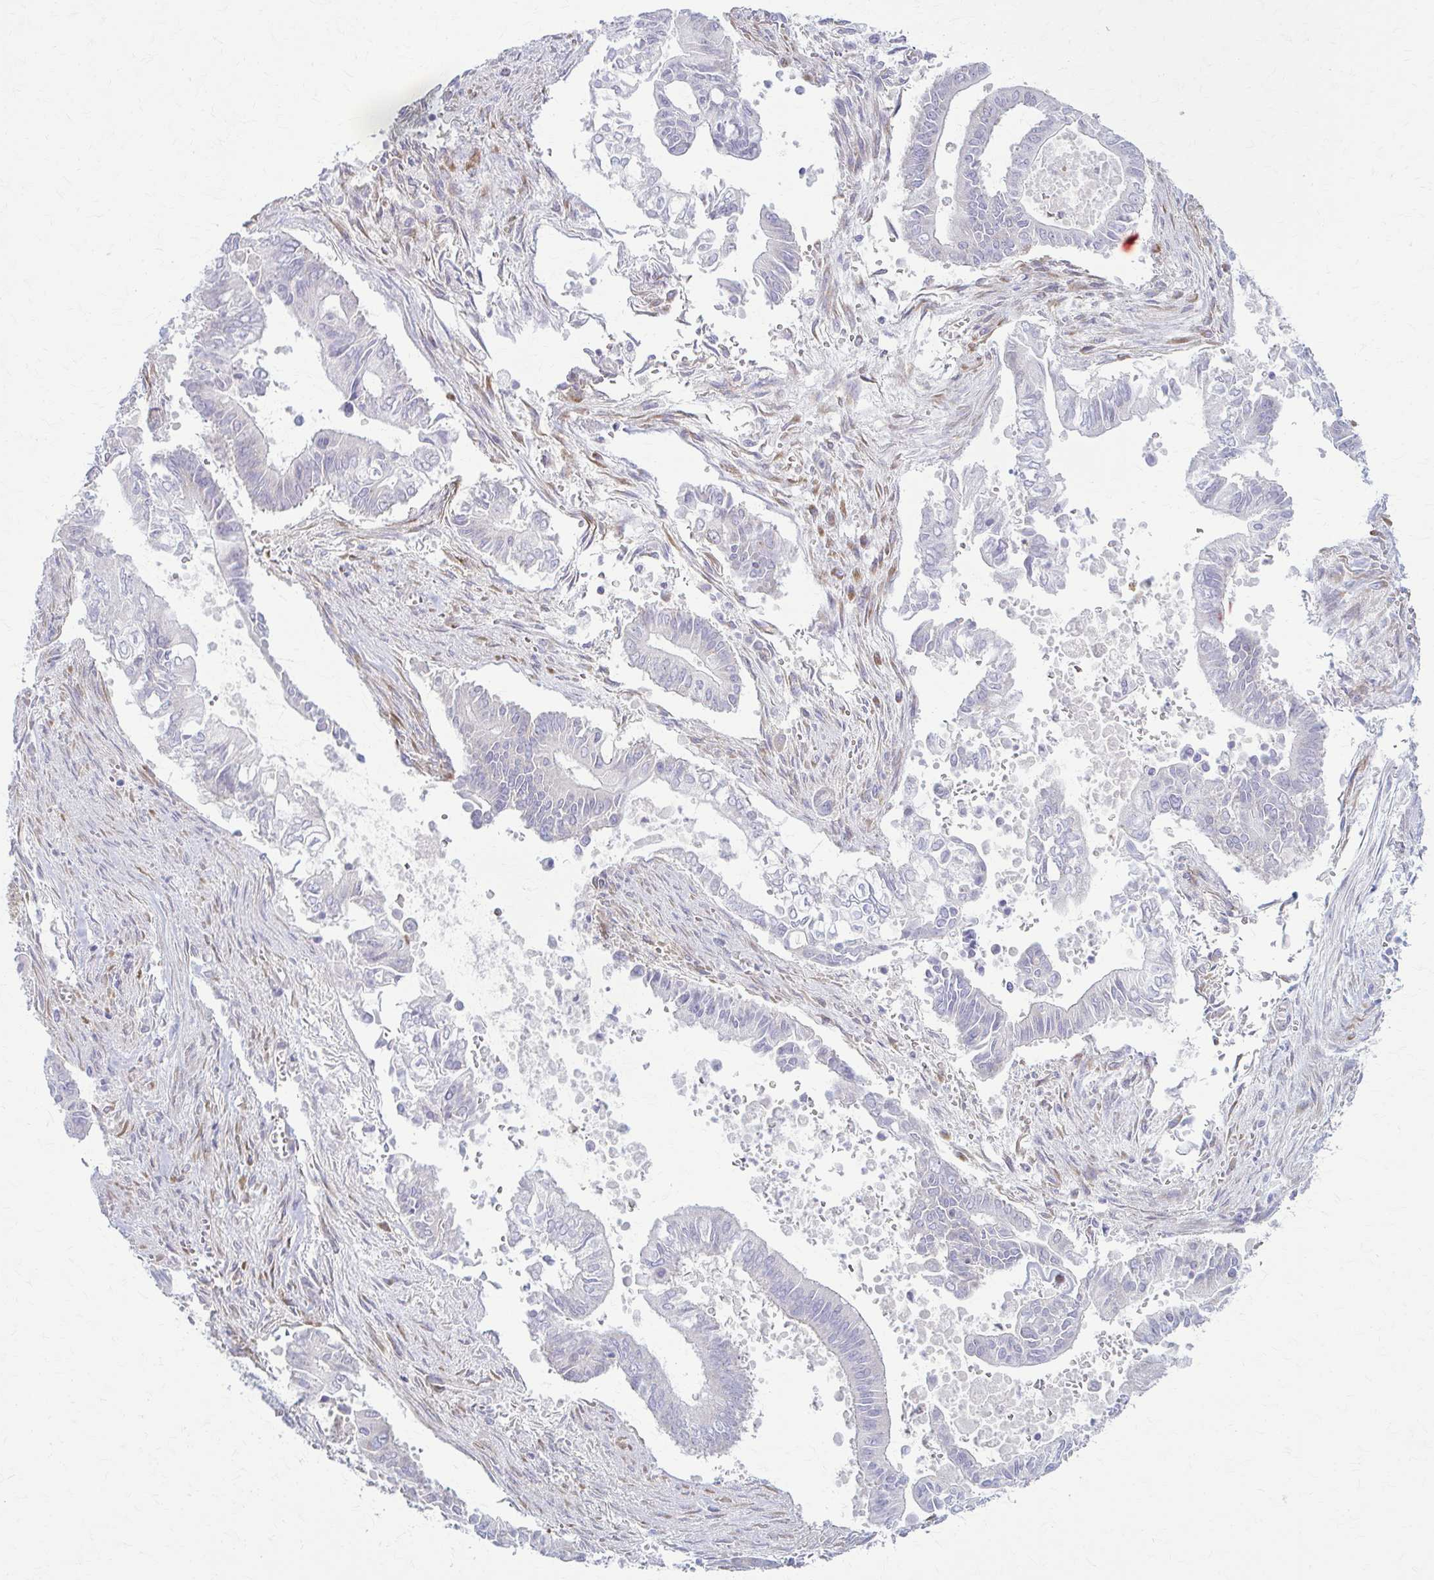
{"staining": {"intensity": "negative", "quantity": "none", "location": "none"}, "tissue": "pancreatic cancer", "cell_type": "Tumor cells", "image_type": "cancer", "snomed": [{"axis": "morphology", "description": "Adenocarcinoma, NOS"}, {"axis": "topography", "description": "Pancreas"}], "caption": "Human pancreatic adenocarcinoma stained for a protein using immunohistochemistry shows no staining in tumor cells.", "gene": "PRKRA", "patient": {"sex": "male", "age": 68}}